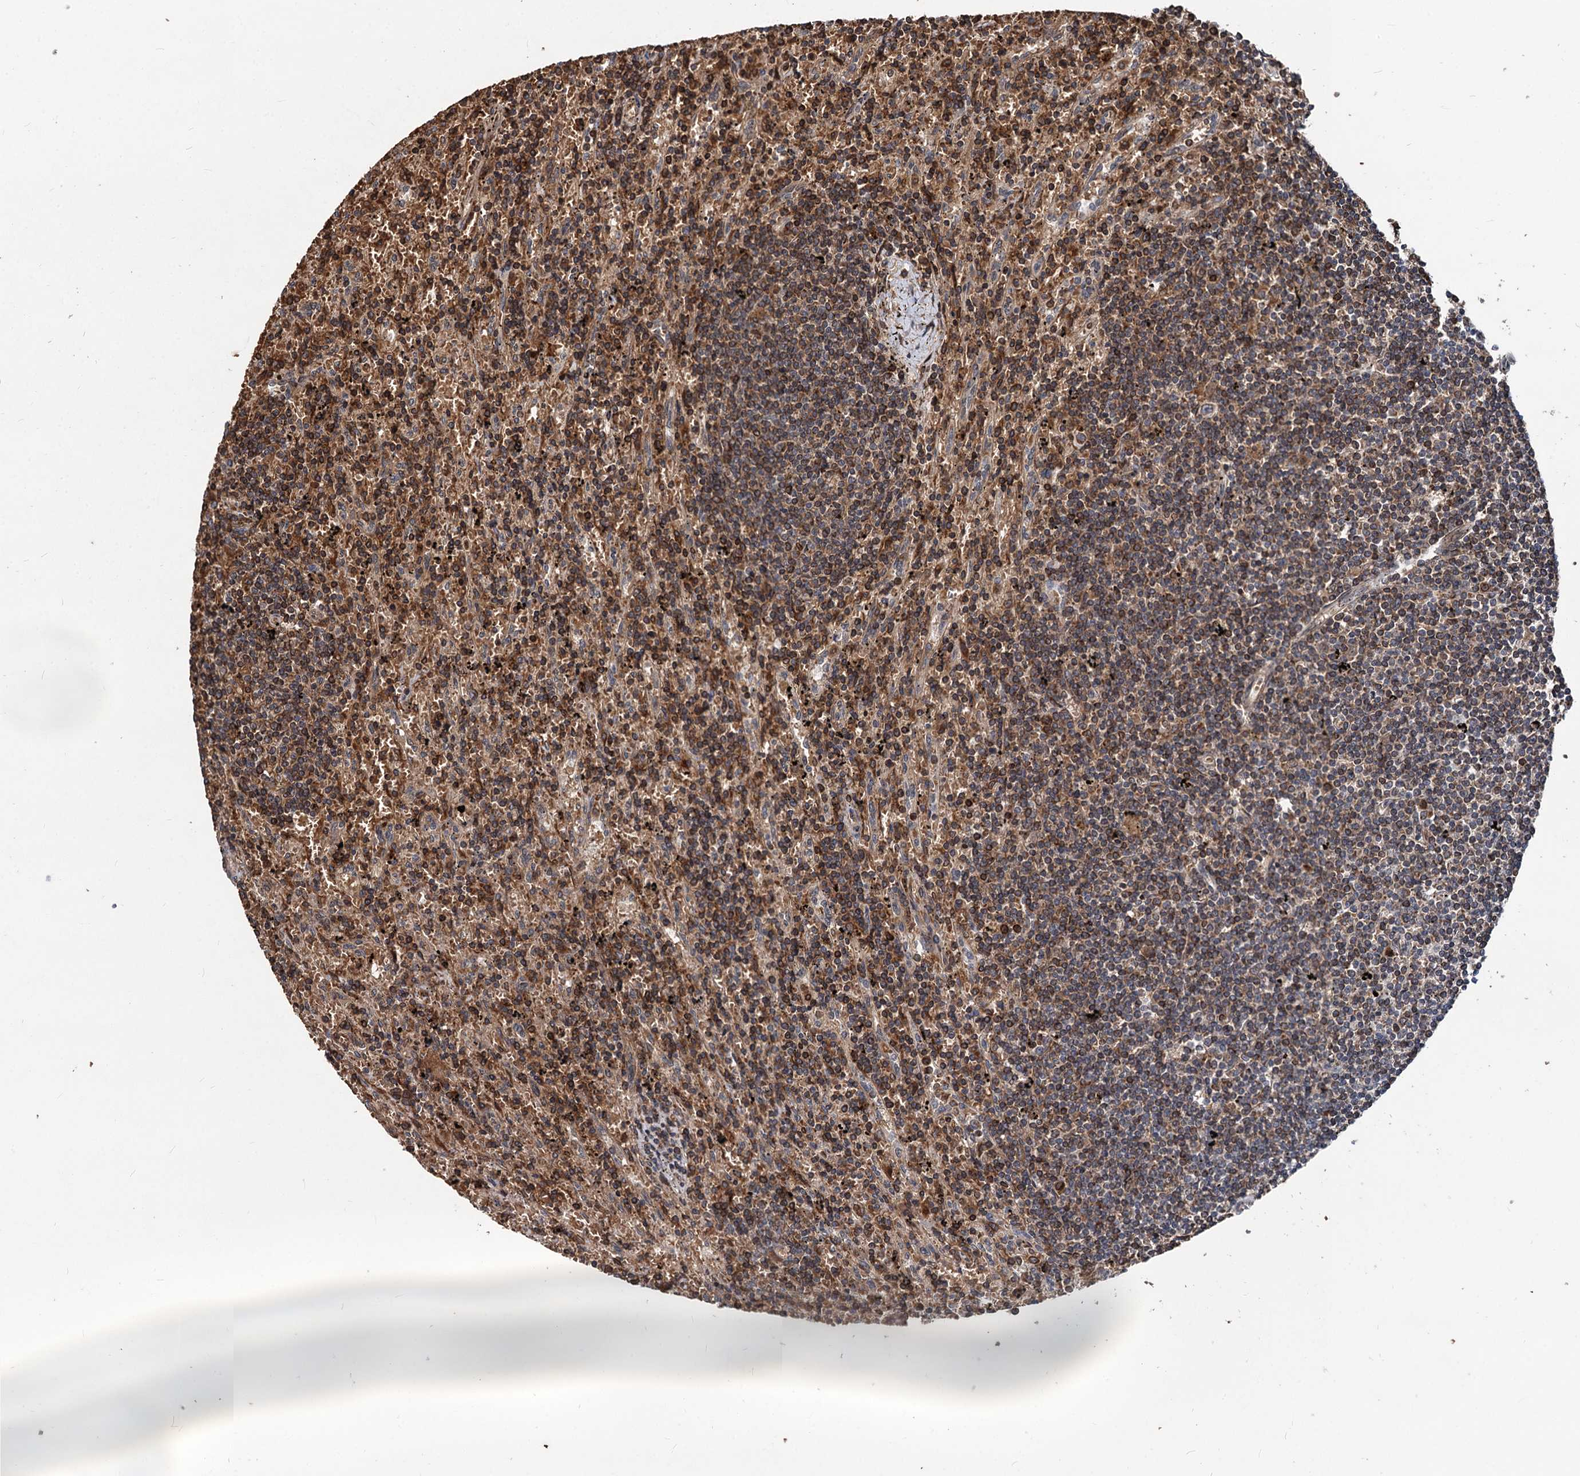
{"staining": {"intensity": "strong", "quantity": "25%-75%", "location": "cytoplasmic/membranous"}, "tissue": "lymphoma", "cell_type": "Tumor cells", "image_type": "cancer", "snomed": [{"axis": "morphology", "description": "Malignant lymphoma, non-Hodgkin's type, Low grade"}, {"axis": "topography", "description": "Spleen"}], "caption": "The image shows immunohistochemical staining of lymphoma. There is strong cytoplasmic/membranous expression is present in about 25%-75% of tumor cells. (IHC, brightfield microscopy, high magnification).", "gene": "STIM1", "patient": {"sex": "male", "age": 76}}